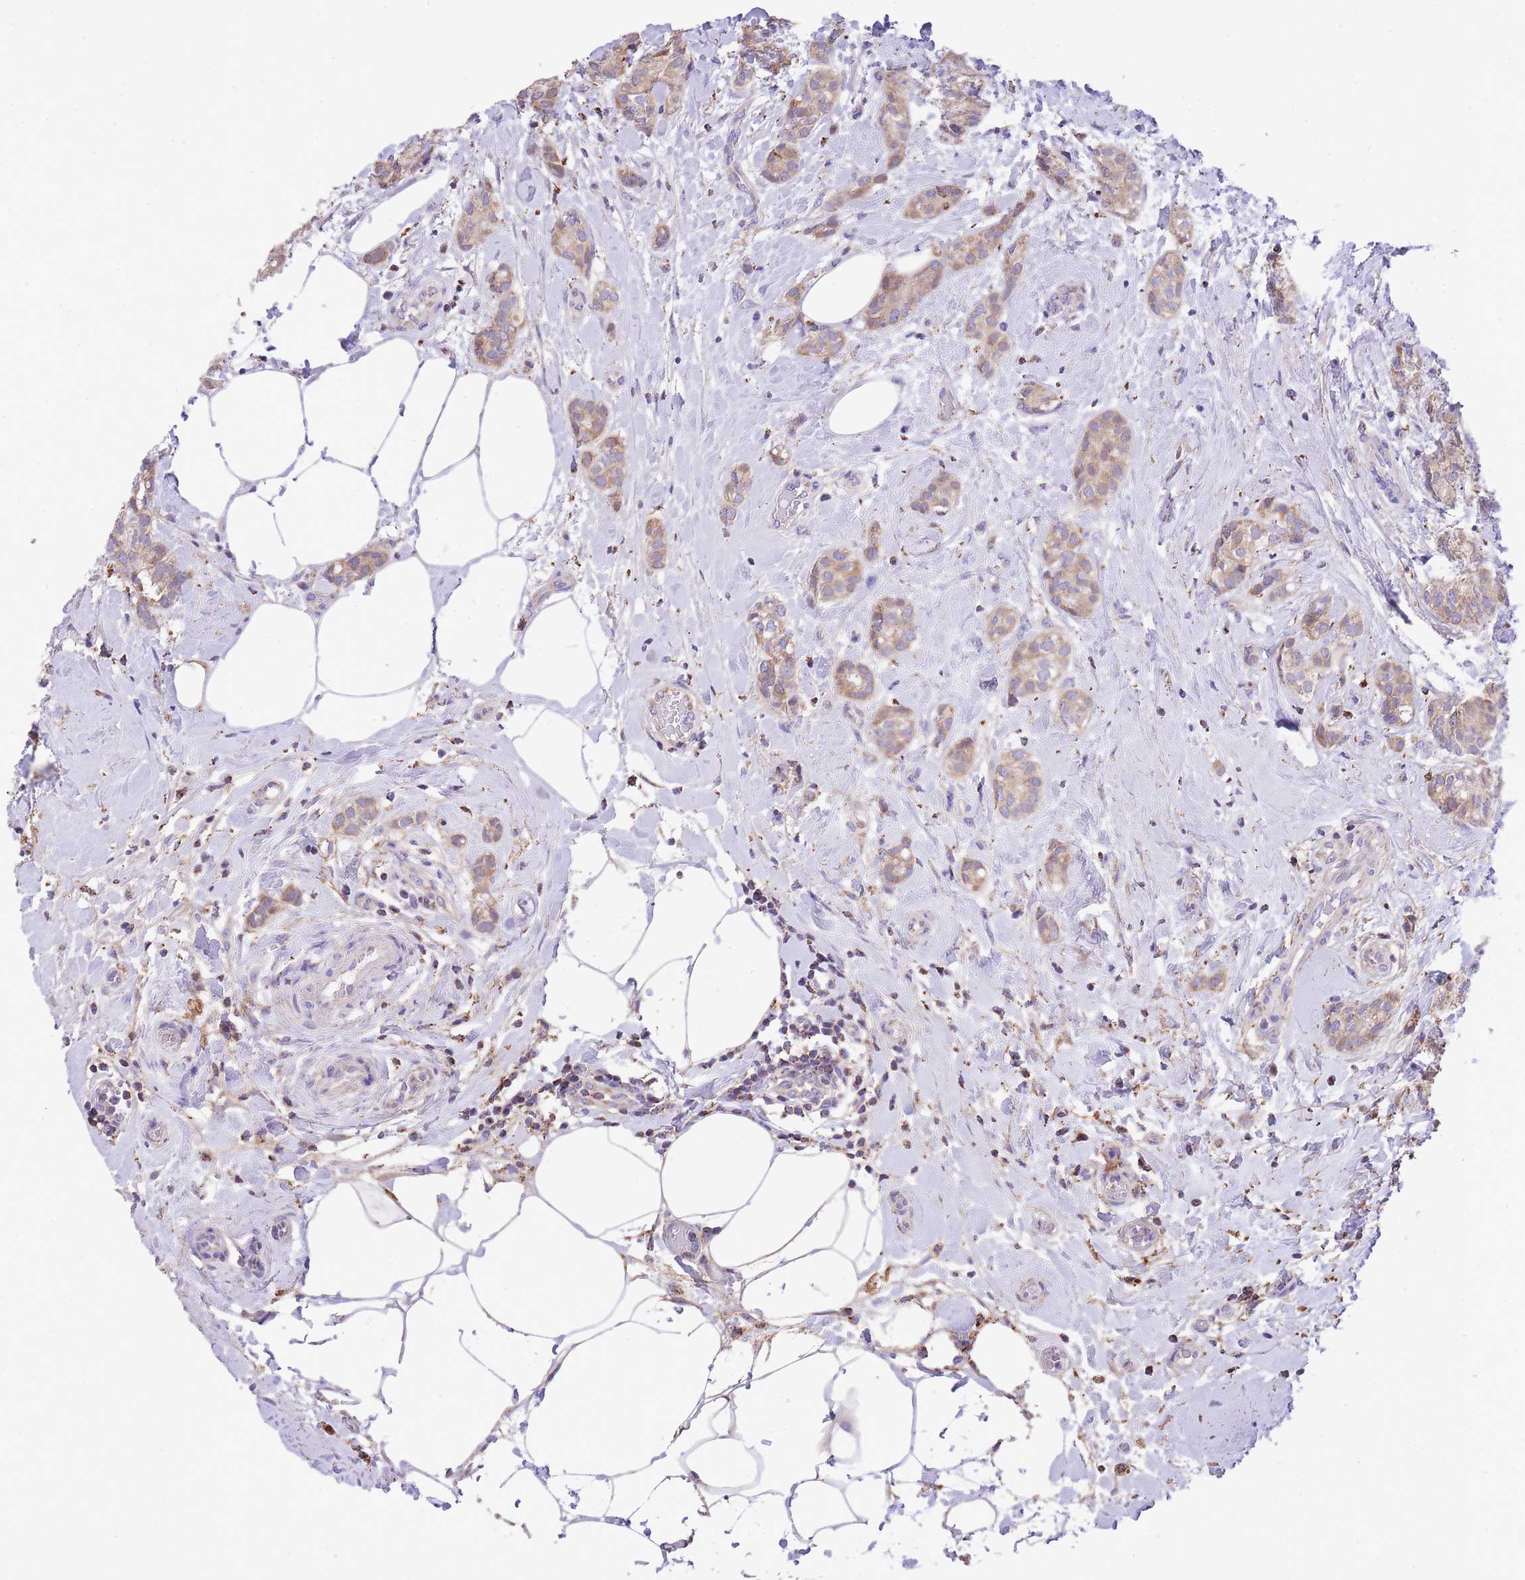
{"staining": {"intensity": "weak", "quantity": ">75%", "location": "cytoplasmic/membranous"}, "tissue": "breast cancer", "cell_type": "Tumor cells", "image_type": "cancer", "snomed": [{"axis": "morphology", "description": "Duct carcinoma"}, {"axis": "topography", "description": "Breast"}], "caption": "DAB (3,3'-diaminobenzidine) immunohistochemical staining of human breast cancer reveals weak cytoplasmic/membranous protein staining in approximately >75% of tumor cells.", "gene": "ST3GAL3", "patient": {"sex": "female", "age": 73}}